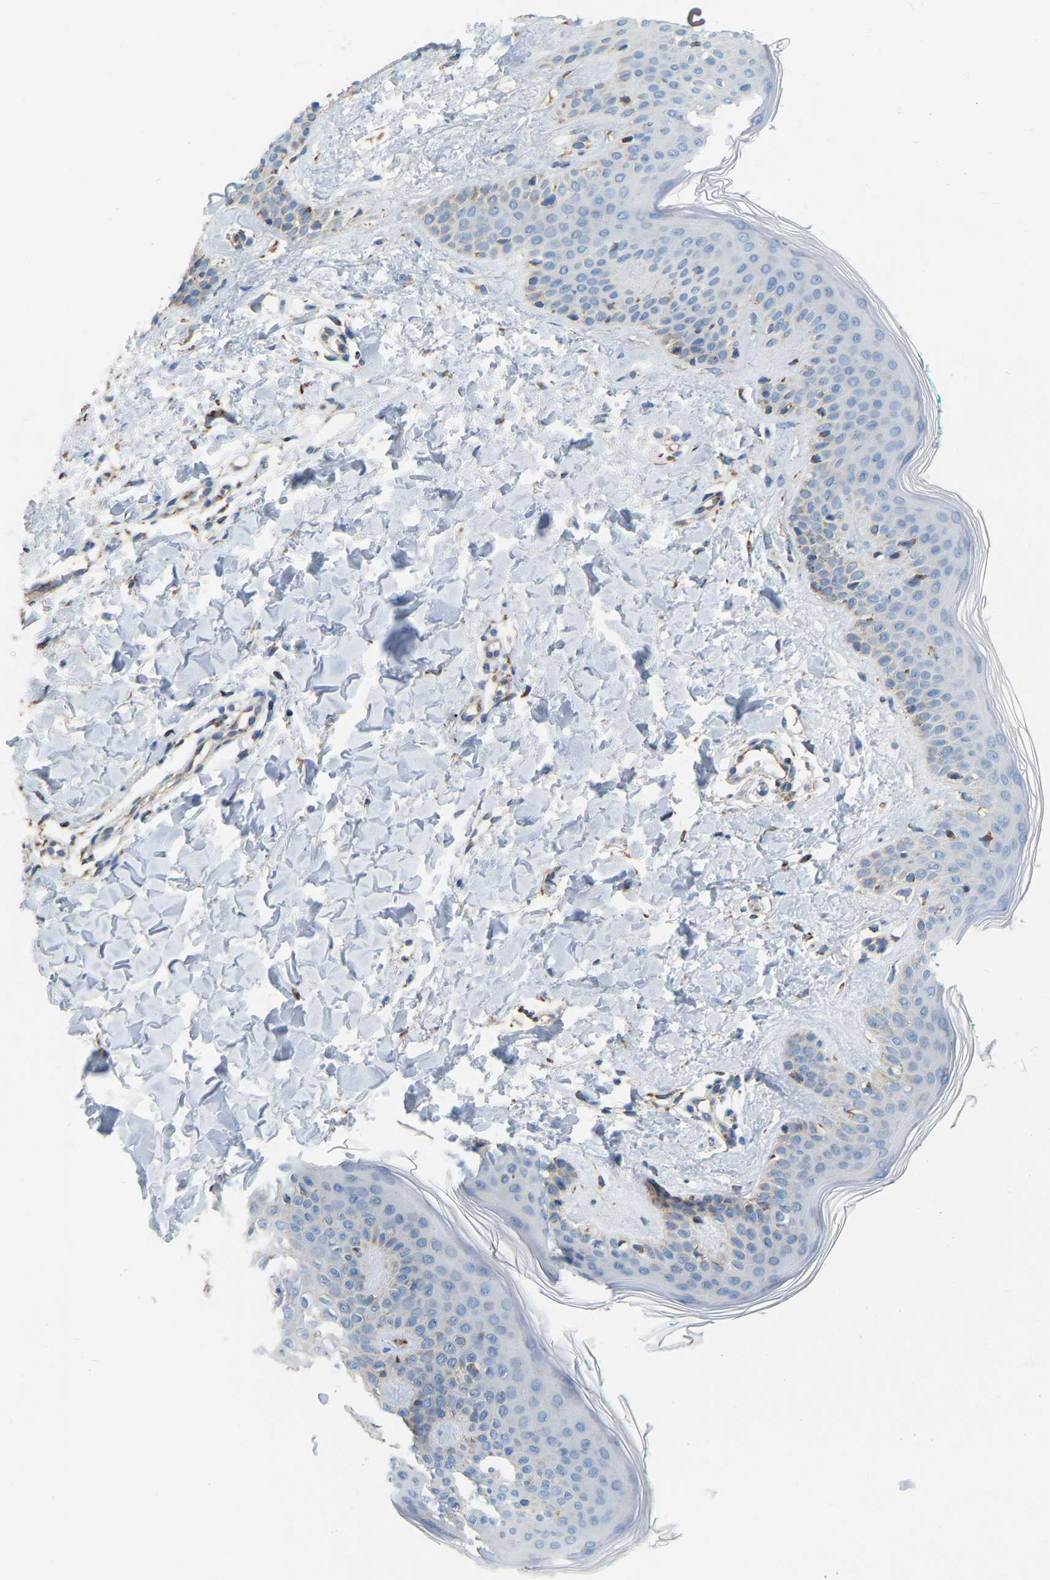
{"staining": {"intensity": "moderate", "quantity": ">75%", "location": "cytoplasmic/membranous"}, "tissue": "skin", "cell_type": "Fibroblasts", "image_type": "normal", "snomed": [{"axis": "morphology", "description": "Normal tissue, NOS"}, {"axis": "topography", "description": "Skin"}], "caption": "About >75% of fibroblasts in normal skin display moderate cytoplasmic/membranous protein expression as visualized by brown immunohistochemical staining.", "gene": "CBLB", "patient": {"sex": "male", "age": 30}}